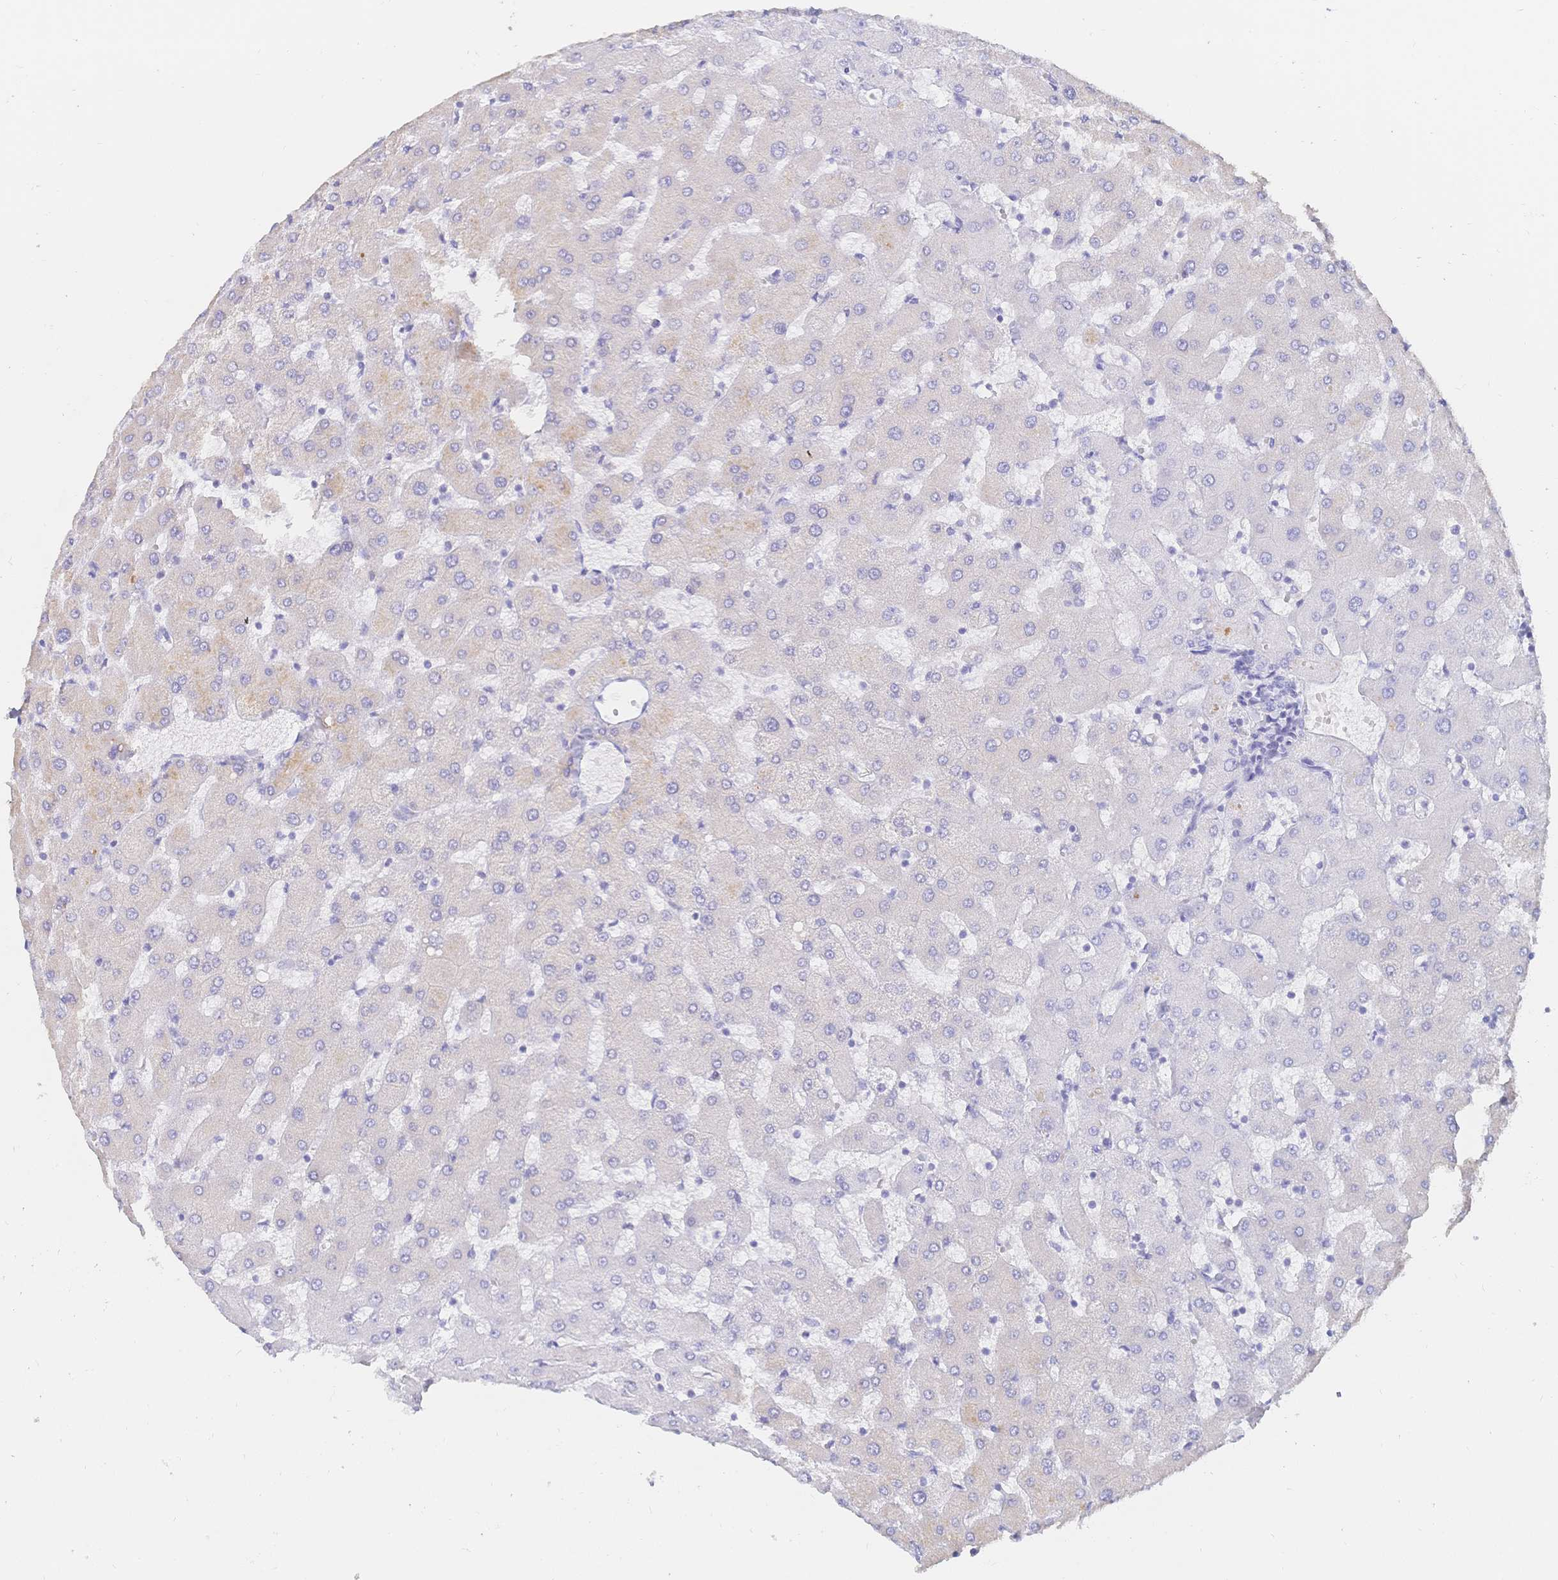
{"staining": {"intensity": "negative", "quantity": "none", "location": "none"}, "tissue": "liver", "cell_type": "Cholangiocytes", "image_type": "normal", "snomed": [{"axis": "morphology", "description": "Normal tissue, NOS"}, {"axis": "topography", "description": "Liver"}], "caption": "A histopathology image of human liver is negative for staining in cholangiocytes. (DAB IHC visualized using brightfield microscopy, high magnification).", "gene": "RRM1", "patient": {"sex": "female", "age": 63}}